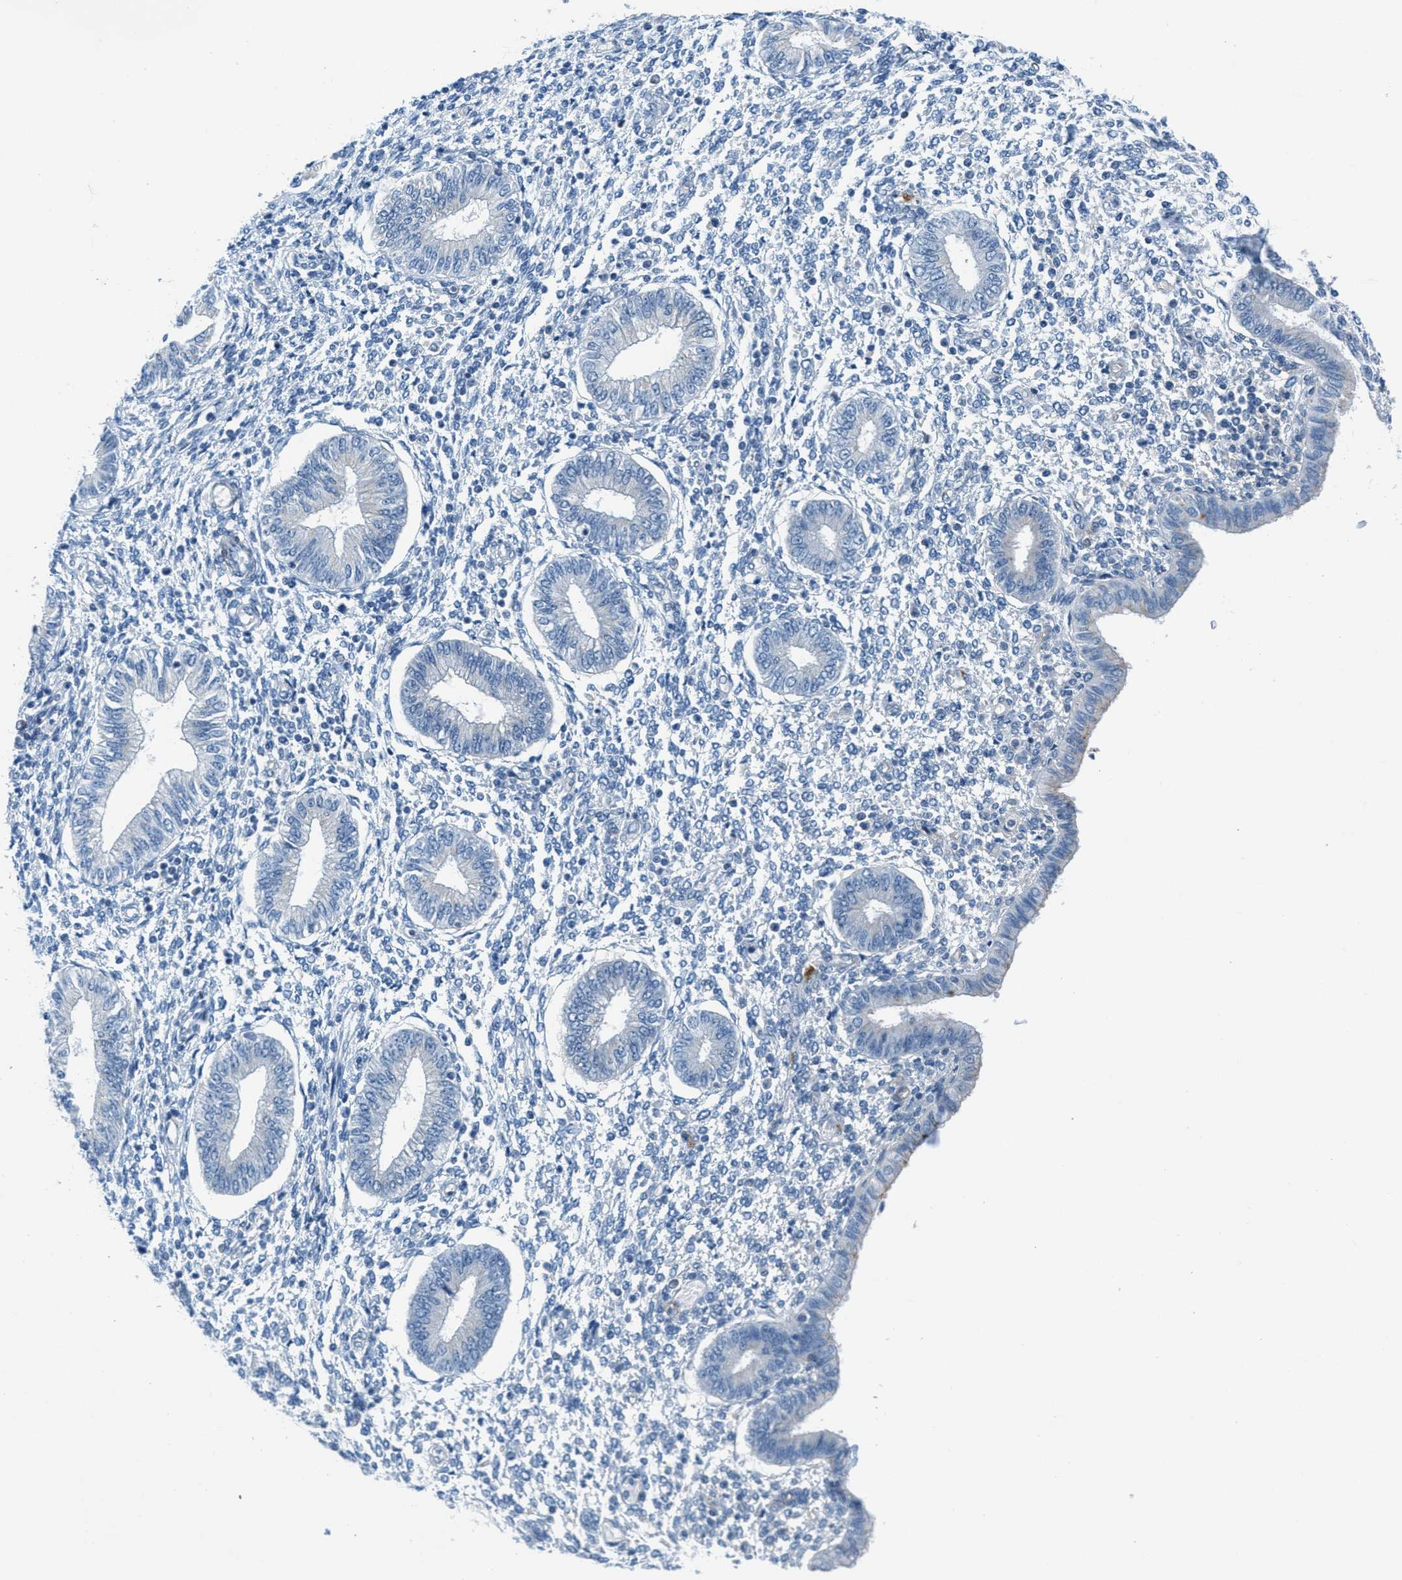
{"staining": {"intensity": "negative", "quantity": "none", "location": "none"}, "tissue": "endometrium", "cell_type": "Cells in endometrial stroma", "image_type": "normal", "snomed": [{"axis": "morphology", "description": "Normal tissue, NOS"}, {"axis": "topography", "description": "Endometrium"}], "caption": "Immunohistochemistry of normal endometrium displays no expression in cells in endometrial stroma.", "gene": "MAPRE2", "patient": {"sex": "female", "age": 50}}